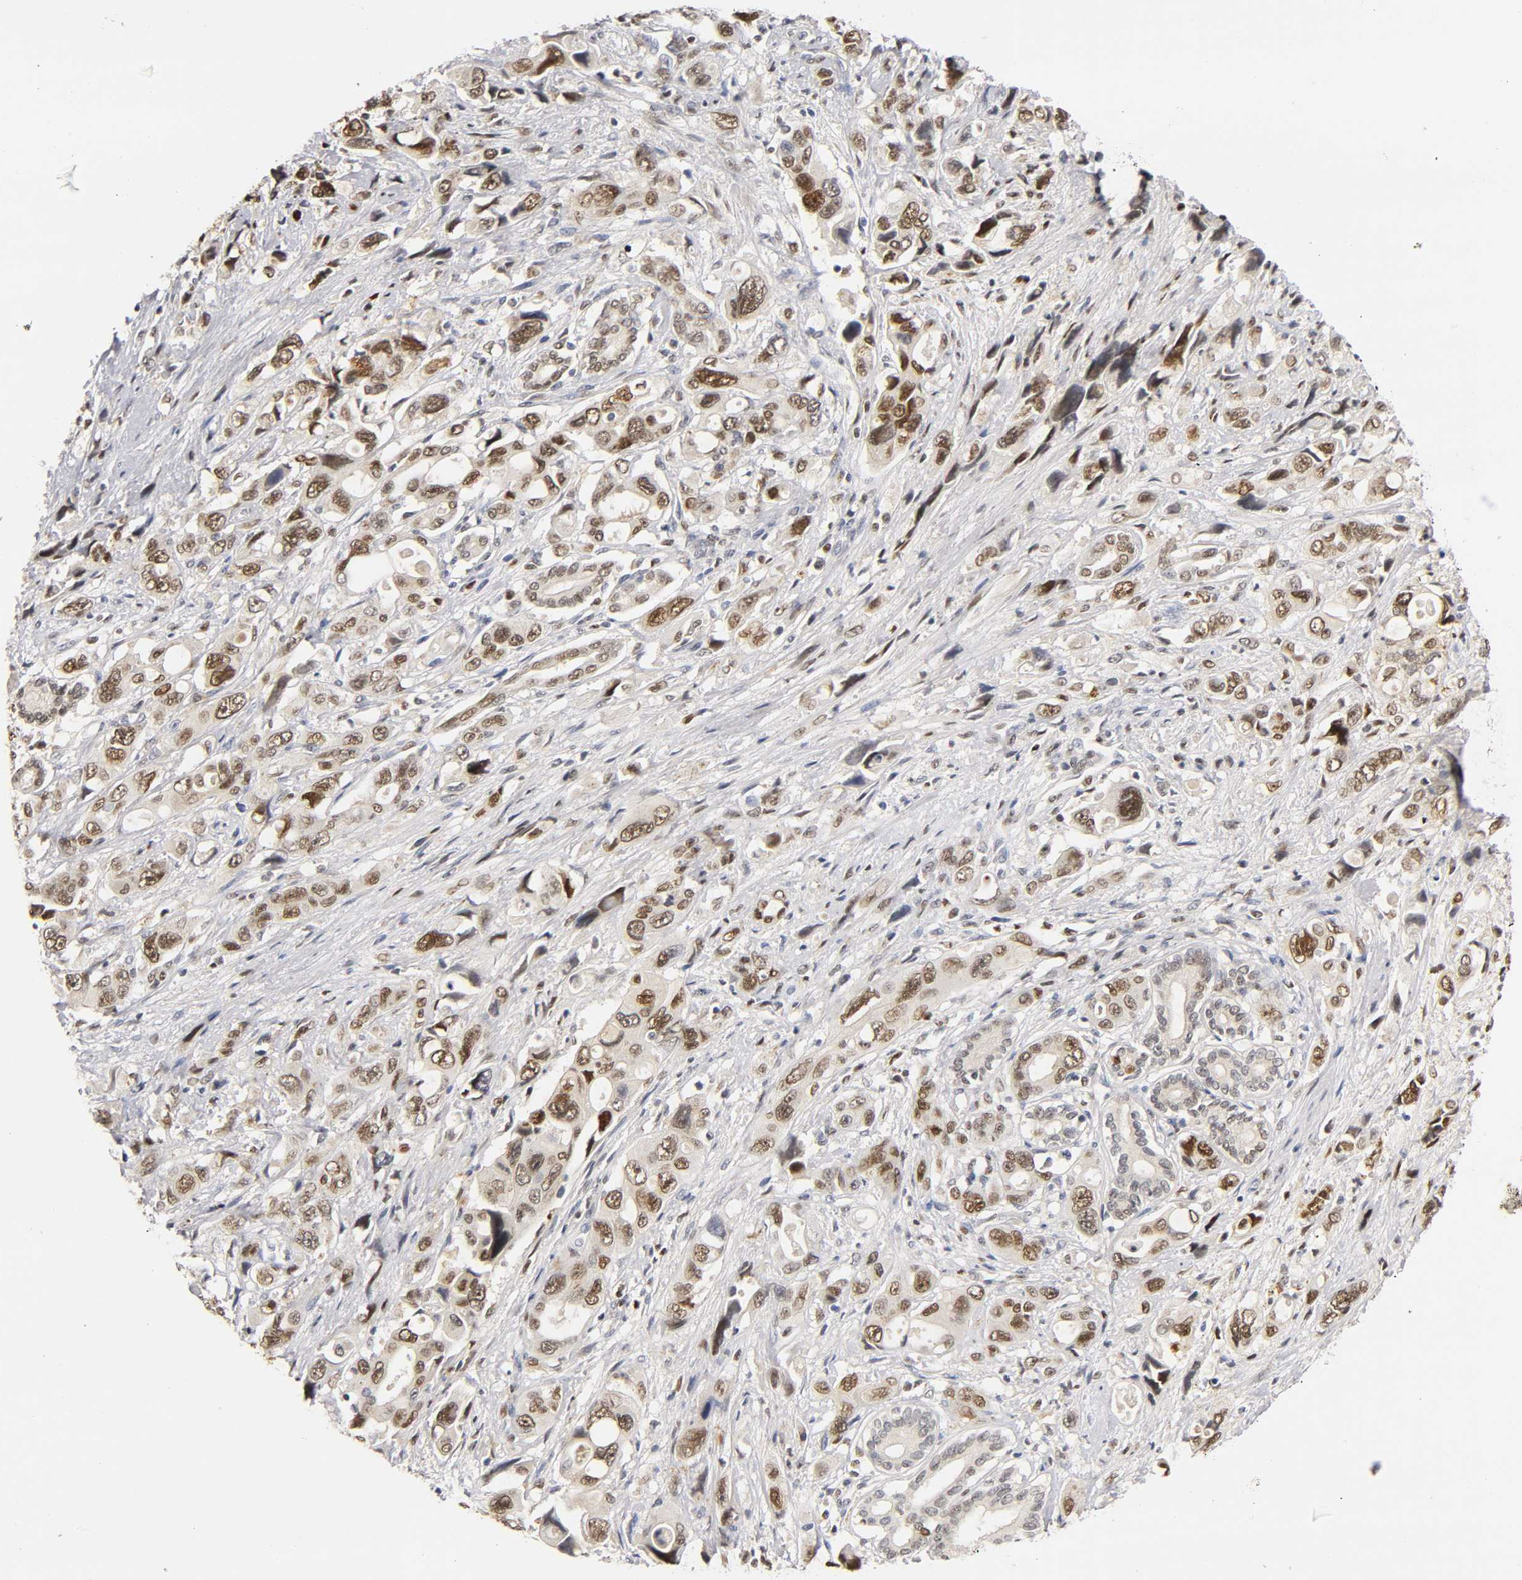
{"staining": {"intensity": "moderate", "quantity": ">75%", "location": "nuclear"}, "tissue": "pancreatic cancer", "cell_type": "Tumor cells", "image_type": "cancer", "snomed": [{"axis": "morphology", "description": "Adenocarcinoma, NOS"}, {"axis": "topography", "description": "Pancreas"}], "caption": "Adenocarcinoma (pancreatic) stained for a protein (brown) reveals moderate nuclear positive positivity in approximately >75% of tumor cells.", "gene": "RUNX1", "patient": {"sex": "male", "age": 46}}